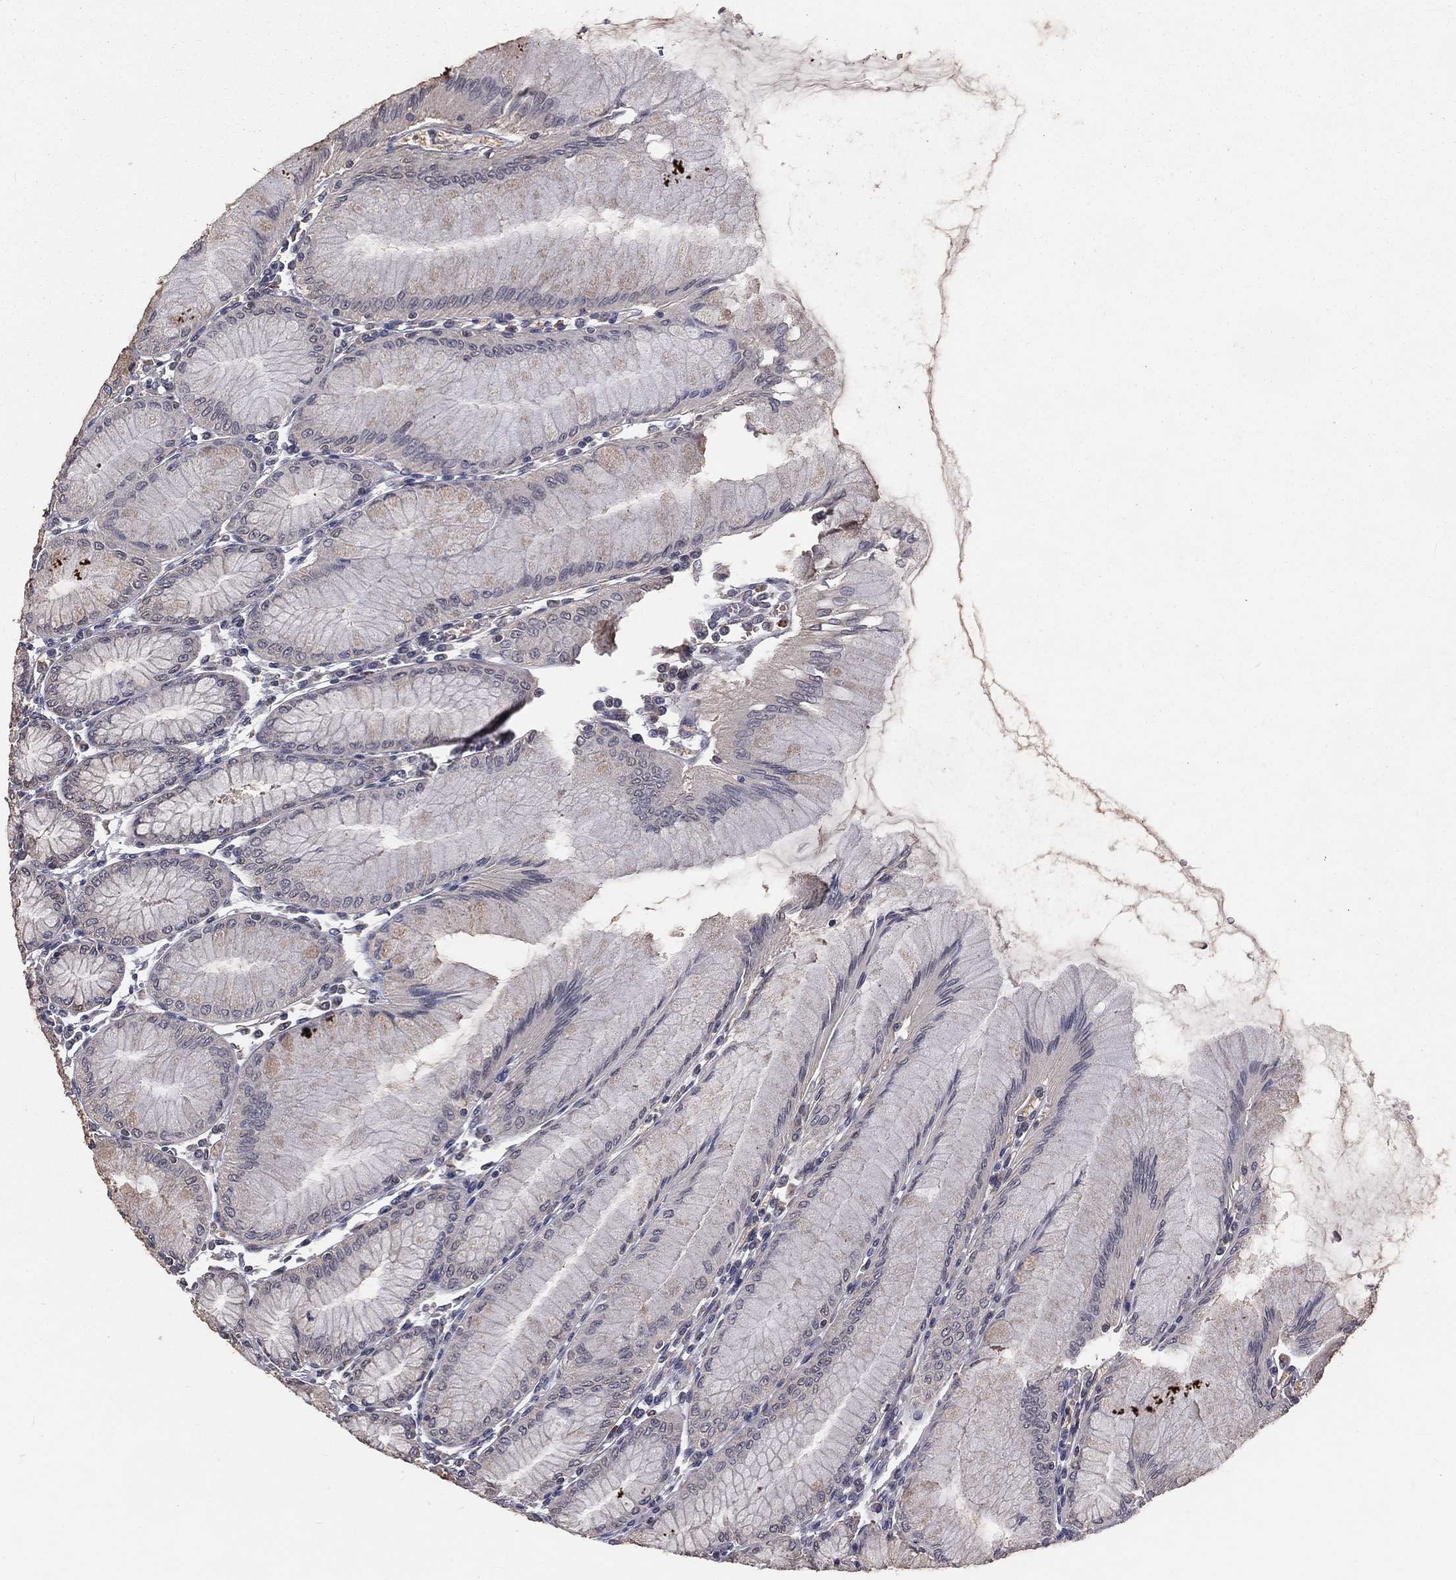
{"staining": {"intensity": "moderate", "quantity": "25%-75%", "location": "cytoplasmic/membranous"}, "tissue": "stomach", "cell_type": "Glandular cells", "image_type": "normal", "snomed": [{"axis": "morphology", "description": "Normal tissue, NOS"}, {"axis": "topography", "description": "Stomach"}], "caption": "High-power microscopy captured an immunohistochemistry image of unremarkable stomach, revealing moderate cytoplasmic/membranous expression in about 25%-75% of glandular cells. (Brightfield microscopy of DAB IHC at high magnification).", "gene": "MRPL46", "patient": {"sex": "female", "age": 57}}